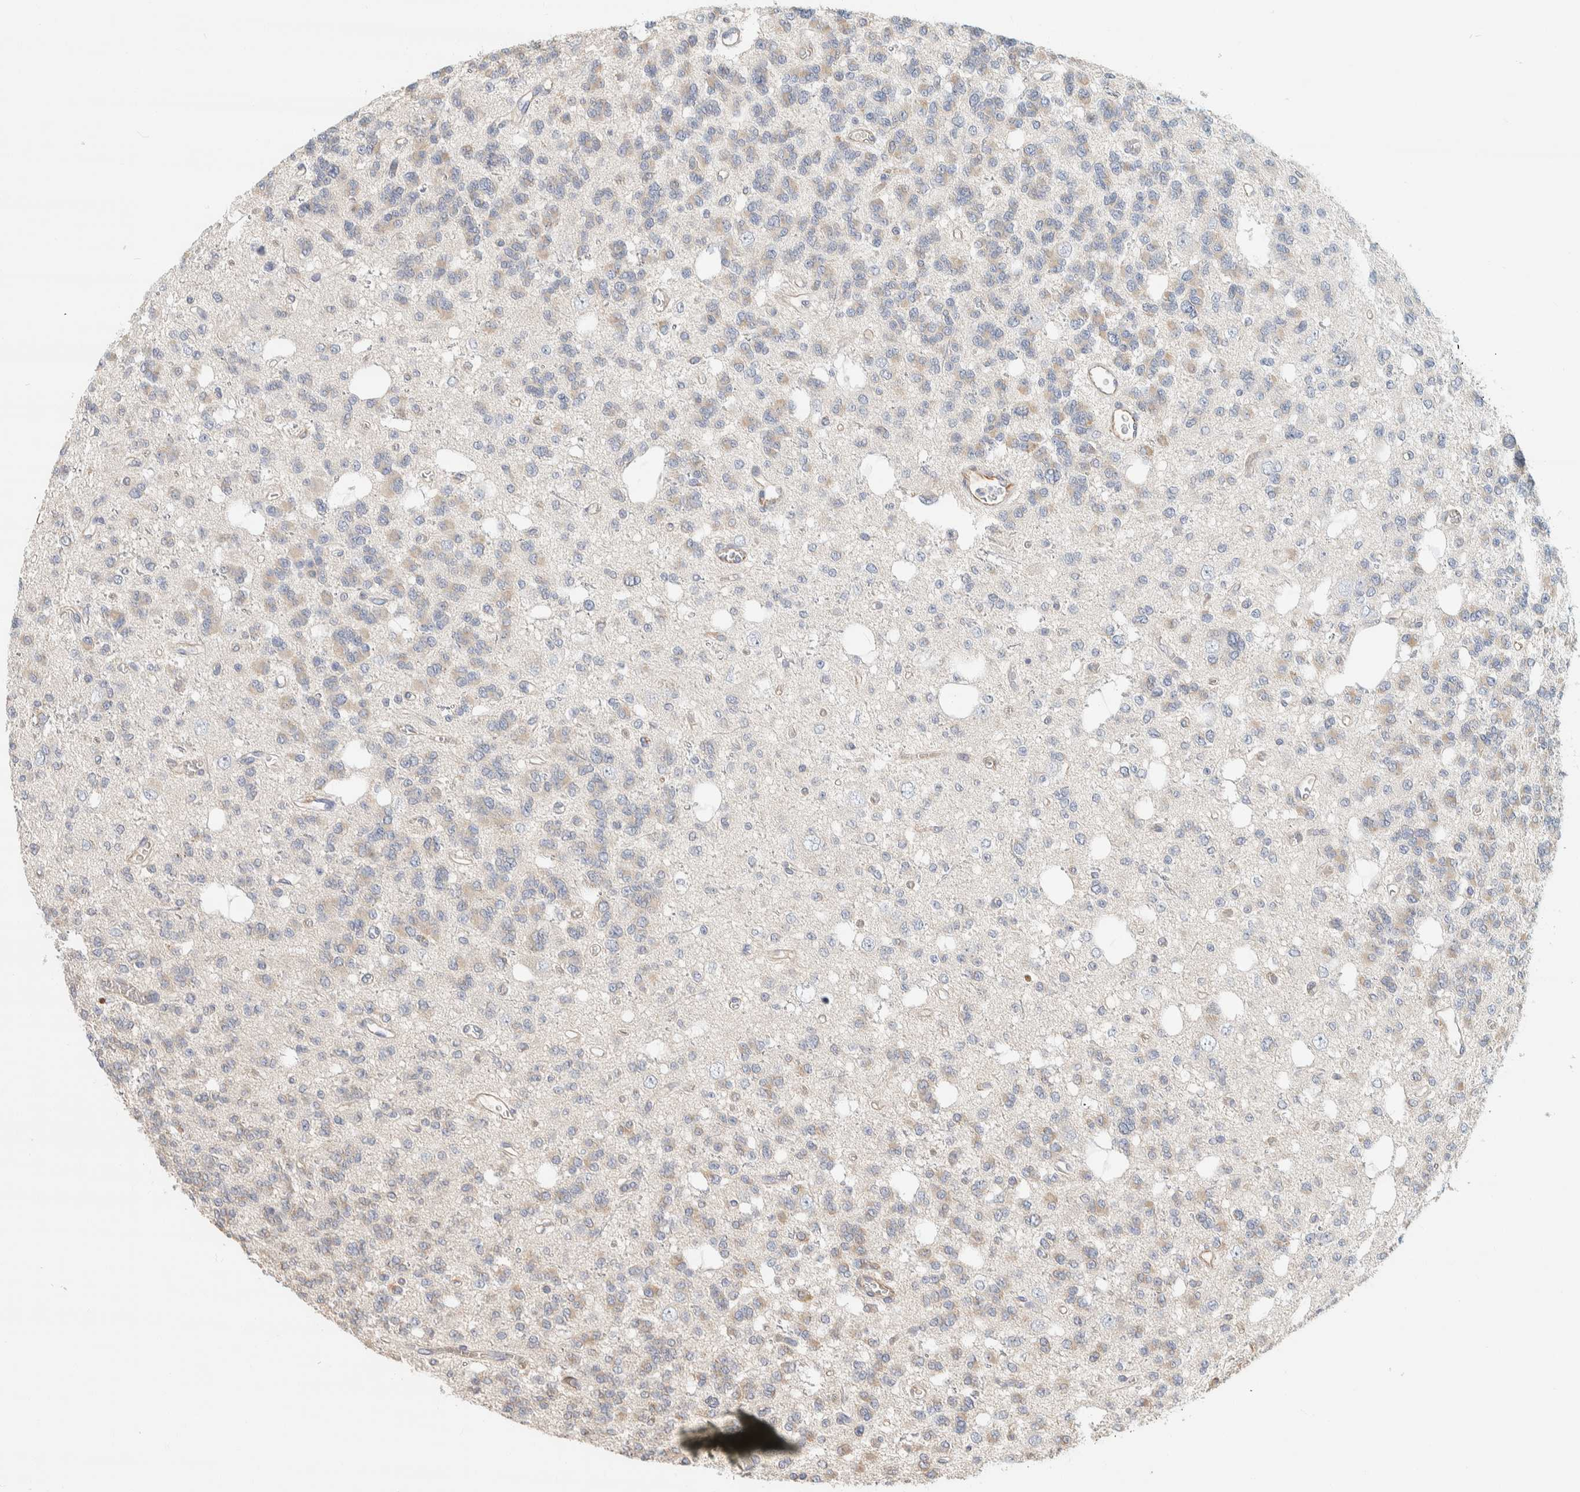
{"staining": {"intensity": "weak", "quantity": "<25%", "location": "cytoplasmic/membranous"}, "tissue": "glioma", "cell_type": "Tumor cells", "image_type": "cancer", "snomed": [{"axis": "morphology", "description": "Glioma, malignant, Low grade"}, {"axis": "topography", "description": "Brain"}], "caption": "Tumor cells show no significant positivity in glioma. (Immunohistochemistry (ihc), brightfield microscopy, high magnification).", "gene": "CDR2", "patient": {"sex": "male", "age": 38}}